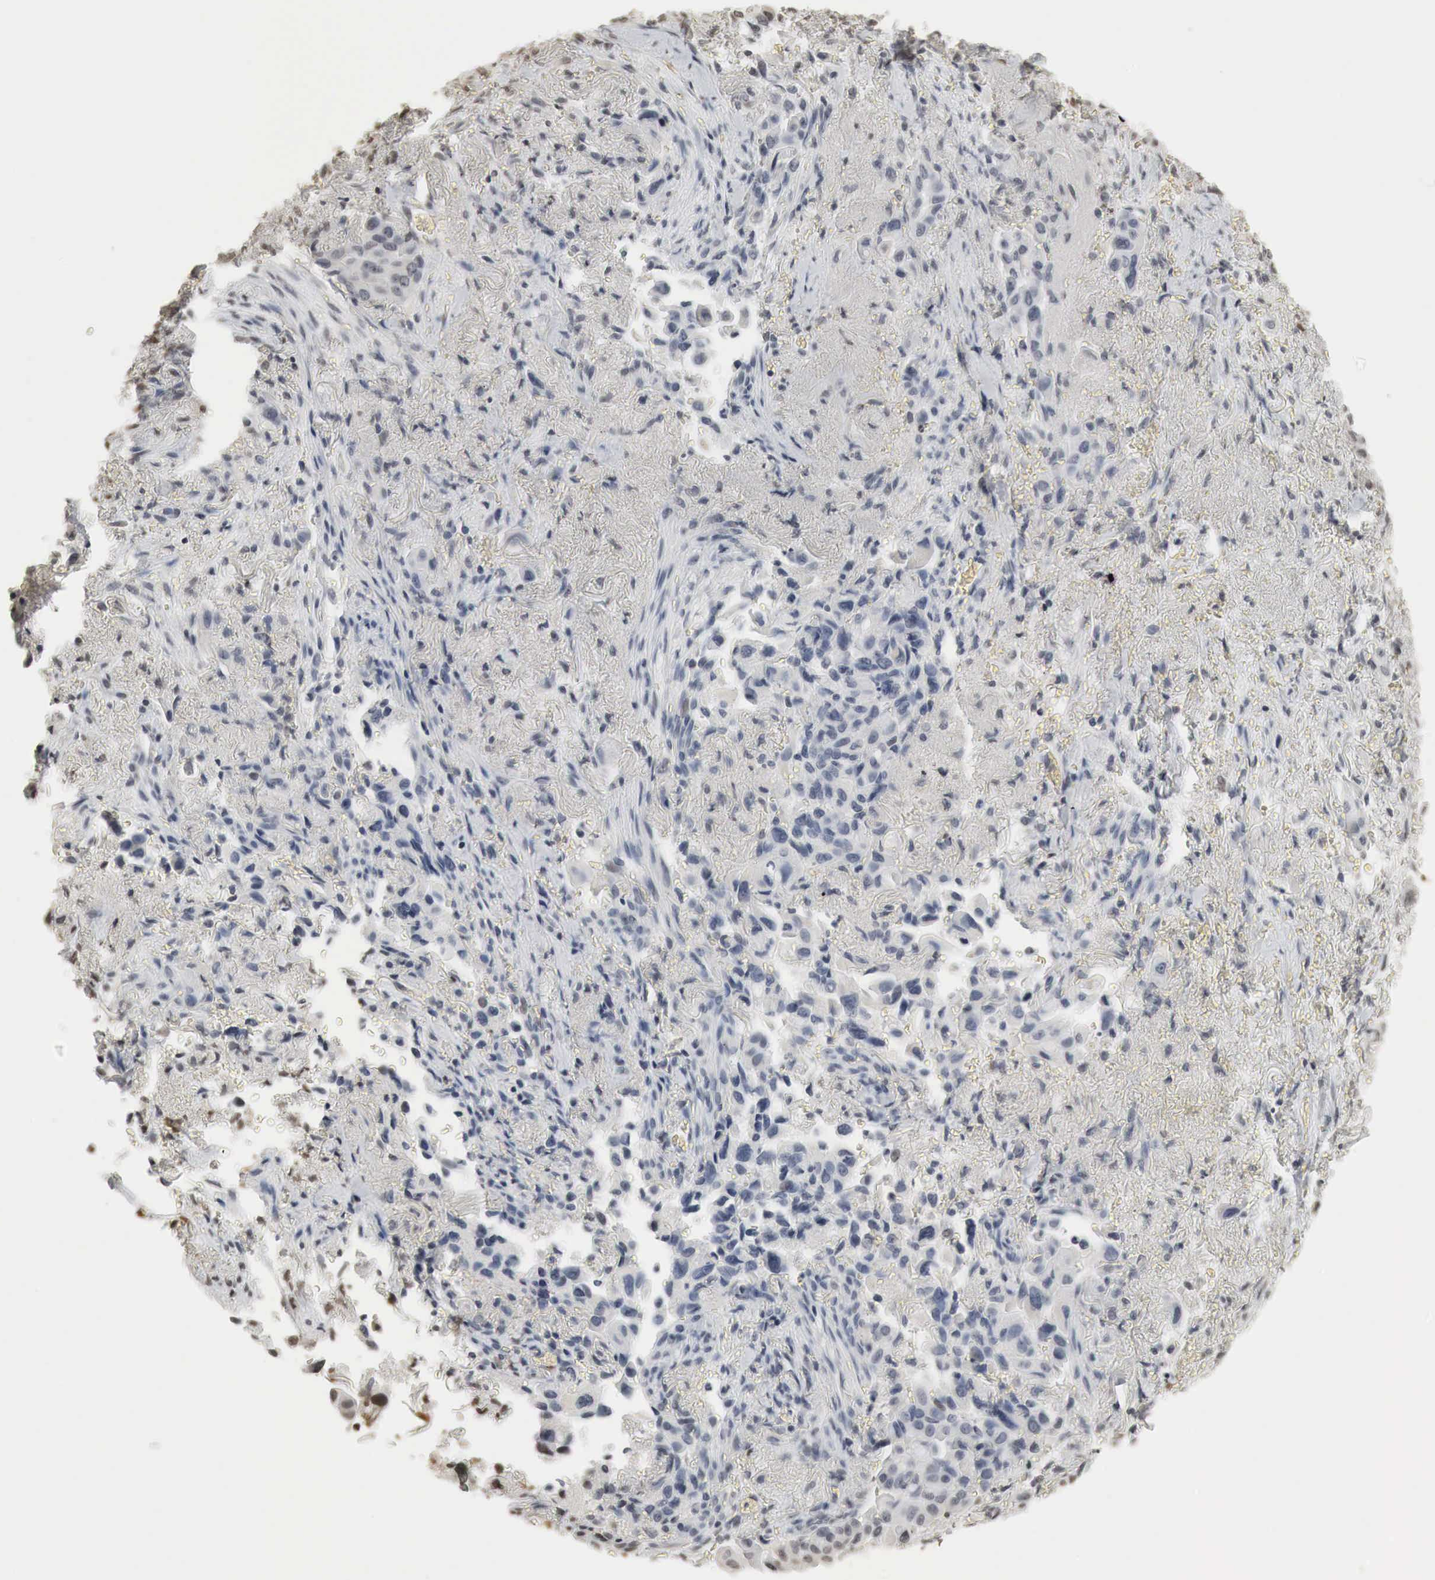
{"staining": {"intensity": "negative", "quantity": "none", "location": "none"}, "tissue": "lung cancer", "cell_type": "Tumor cells", "image_type": "cancer", "snomed": [{"axis": "morphology", "description": "Adenocarcinoma, NOS"}, {"axis": "topography", "description": "Lung"}], "caption": "The micrograph reveals no staining of tumor cells in lung cancer.", "gene": "ERBB4", "patient": {"sex": "male", "age": 68}}